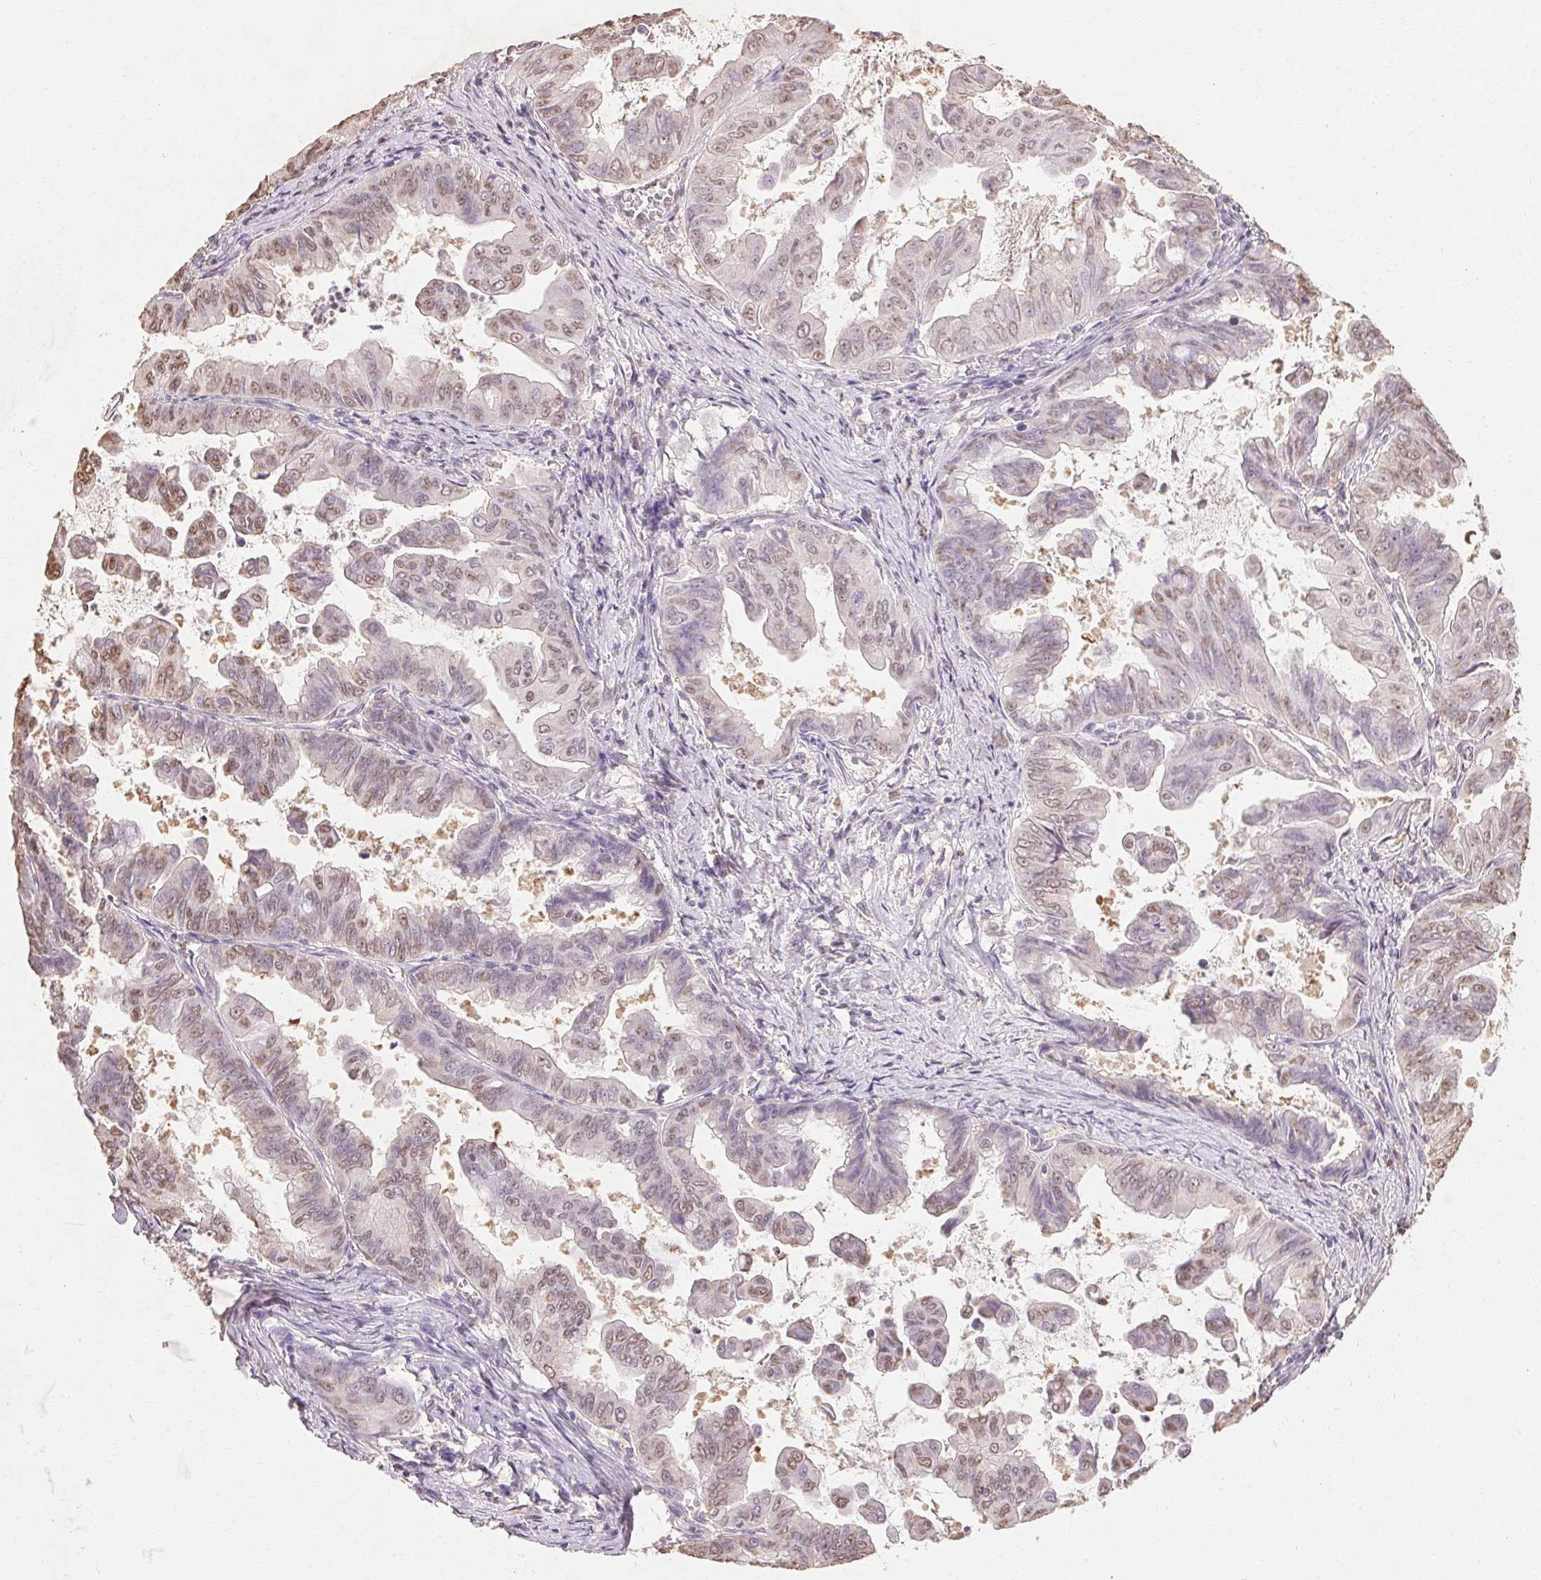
{"staining": {"intensity": "moderate", "quantity": "25%-75%", "location": "cytoplasmic/membranous,nuclear"}, "tissue": "stomach cancer", "cell_type": "Tumor cells", "image_type": "cancer", "snomed": [{"axis": "morphology", "description": "Adenocarcinoma, NOS"}, {"axis": "topography", "description": "Stomach, upper"}], "caption": "Immunohistochemical staining of human stomach cancer reveals medium levels of moderate cytoplasmic/membranous and nuclear staining in about 25%-75% of tumor cells.", "gene": "MAP7D2", "patient": {"sex": "male", "age": 80}}